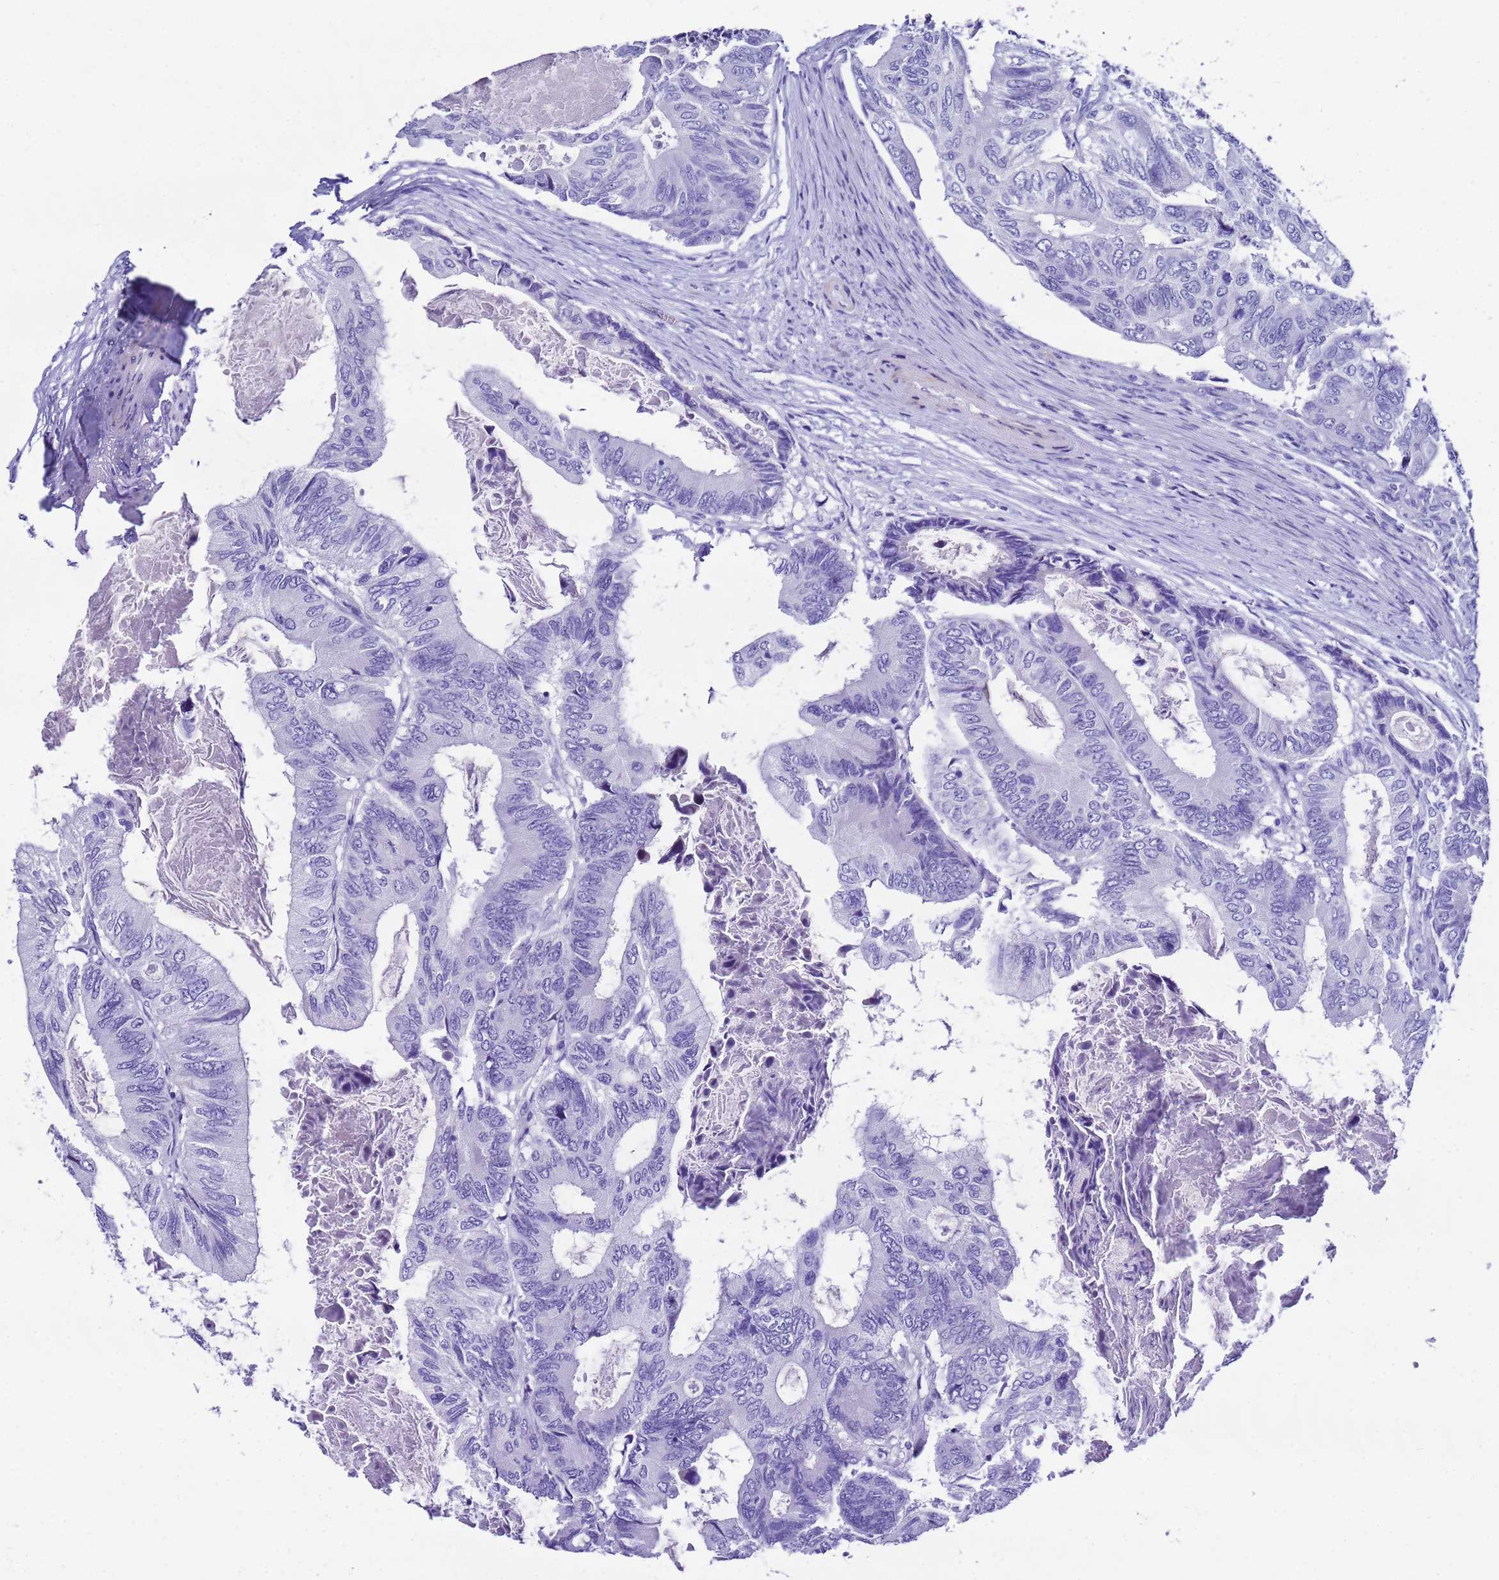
{"staining": {"intensity": "negative", "quantity": "none", "location": "none"}, "tissue": "colorectal cancer", "cell_type": "Tumor cells", "image_type": "cancer", "snomed": [{"axis": "morphology", "description": "Adenocarcinoma, NOS"}, {"axis": "topography", "description": "Colon"}], "caption": "IHC photomicrograph of neoplastic tissue: human adenocarcinoma (colorectal) stained with DAB demonstrates no significant protein positivity in tumor cells. Brightfield microscopy of immunohistochemistry (IHC) stained with DAB (3,3'-diaminobenzidine) (brown) and hematoxylin (blue), captured at high magnification.", "gene": "UGT2B10", "patient": {"sex": "male", "age": 85}}